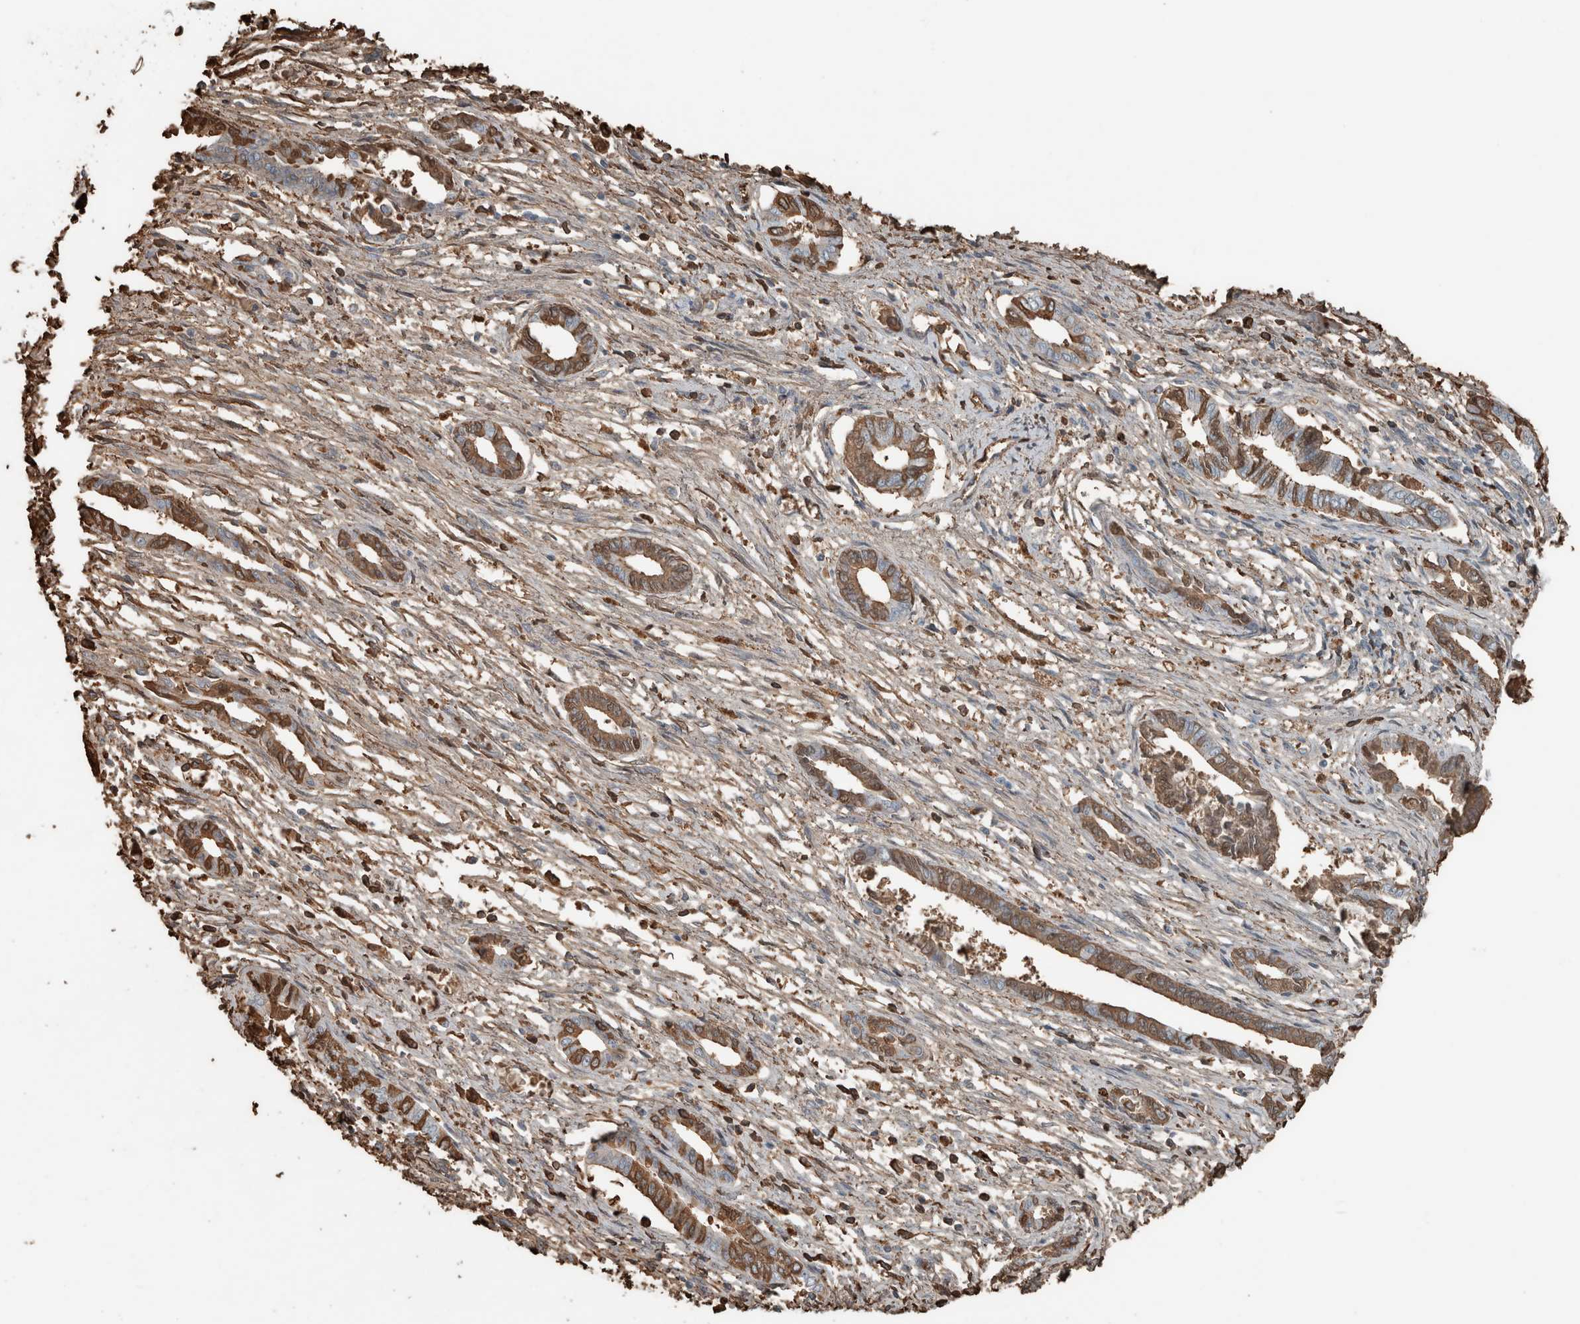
{"staining": {"intensity": "weak", "quantity": "25%-75%", "location": "cytoplasmic/membranous"}, "tissue": "endometrium", "cell_type": "Cells in endometrial stroma", "image_type": "normal", "snomed": [{"axis": "morphology", "description": "Normal tissue, NOS"}, {"axis": "topography", "description": "Endometrium"}], "caption": "This micrograph demonstrates IHC staining of benign human endometrium, with low weak cytoplasmic/membranous expression in approximately 25%-75% of cells in endometrial stroma.", "gene": "USP34", "patient": {"sex": "female", "age": 56}}